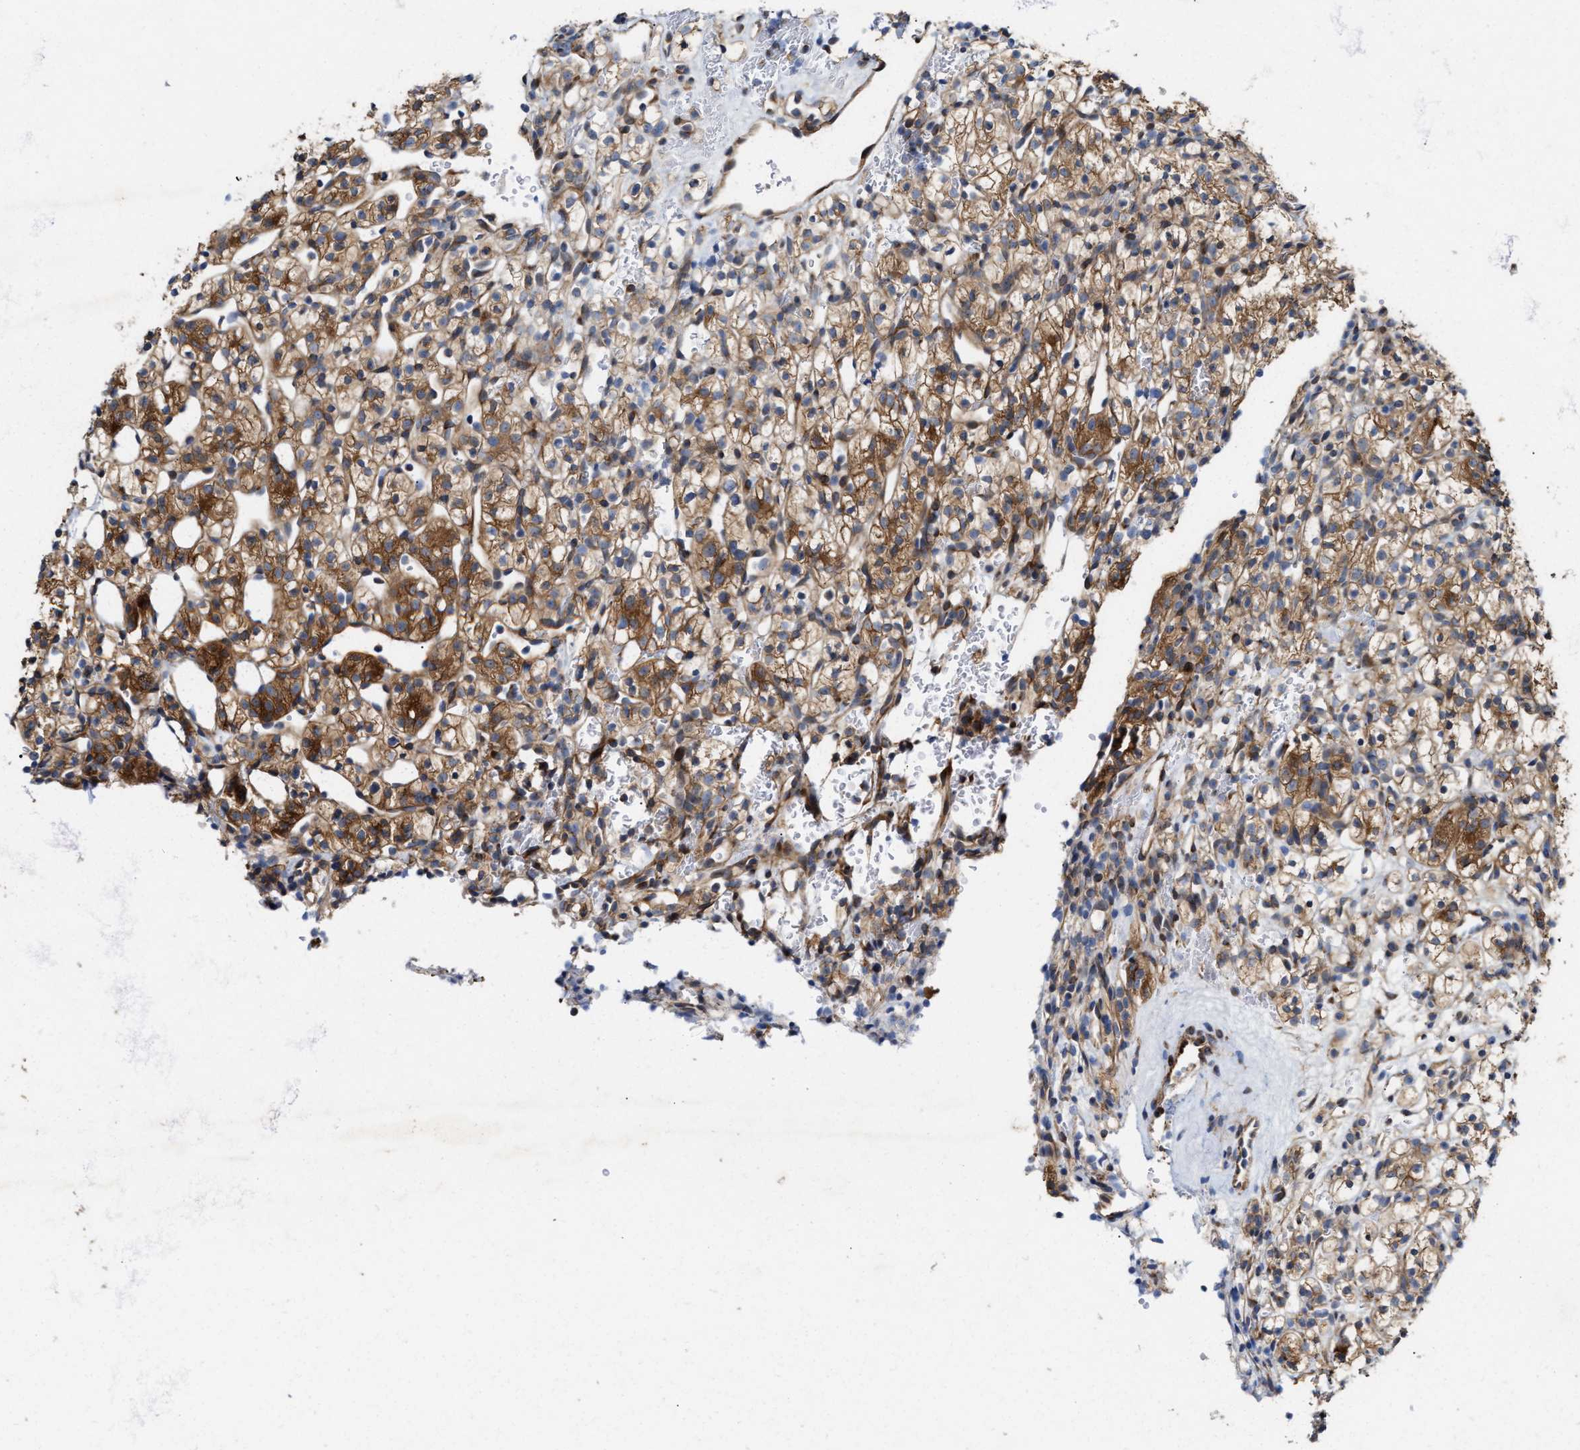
{"staining": {"intensity": "moderate", "quantity": ">75%", "location": "cytoplasmic/membranous"}, "tissue": "renal cancer", "cell_type": "Tumor cells", "image_type": "cancer", "snomed": [{"axis": "morphology", "description": "Adenocarcinoma, NOS"}, {"axis": "topography", "description": "Kidney"}], "caption": "Moderate cytoplasmic/membranous protein positivity is identified in about >75% of tumor cells in renal cancer (adenocarcinoma). Nuclei are stained in blue.", "gene": "BBLN", "patient": {"sex": "female", "age": 57}}